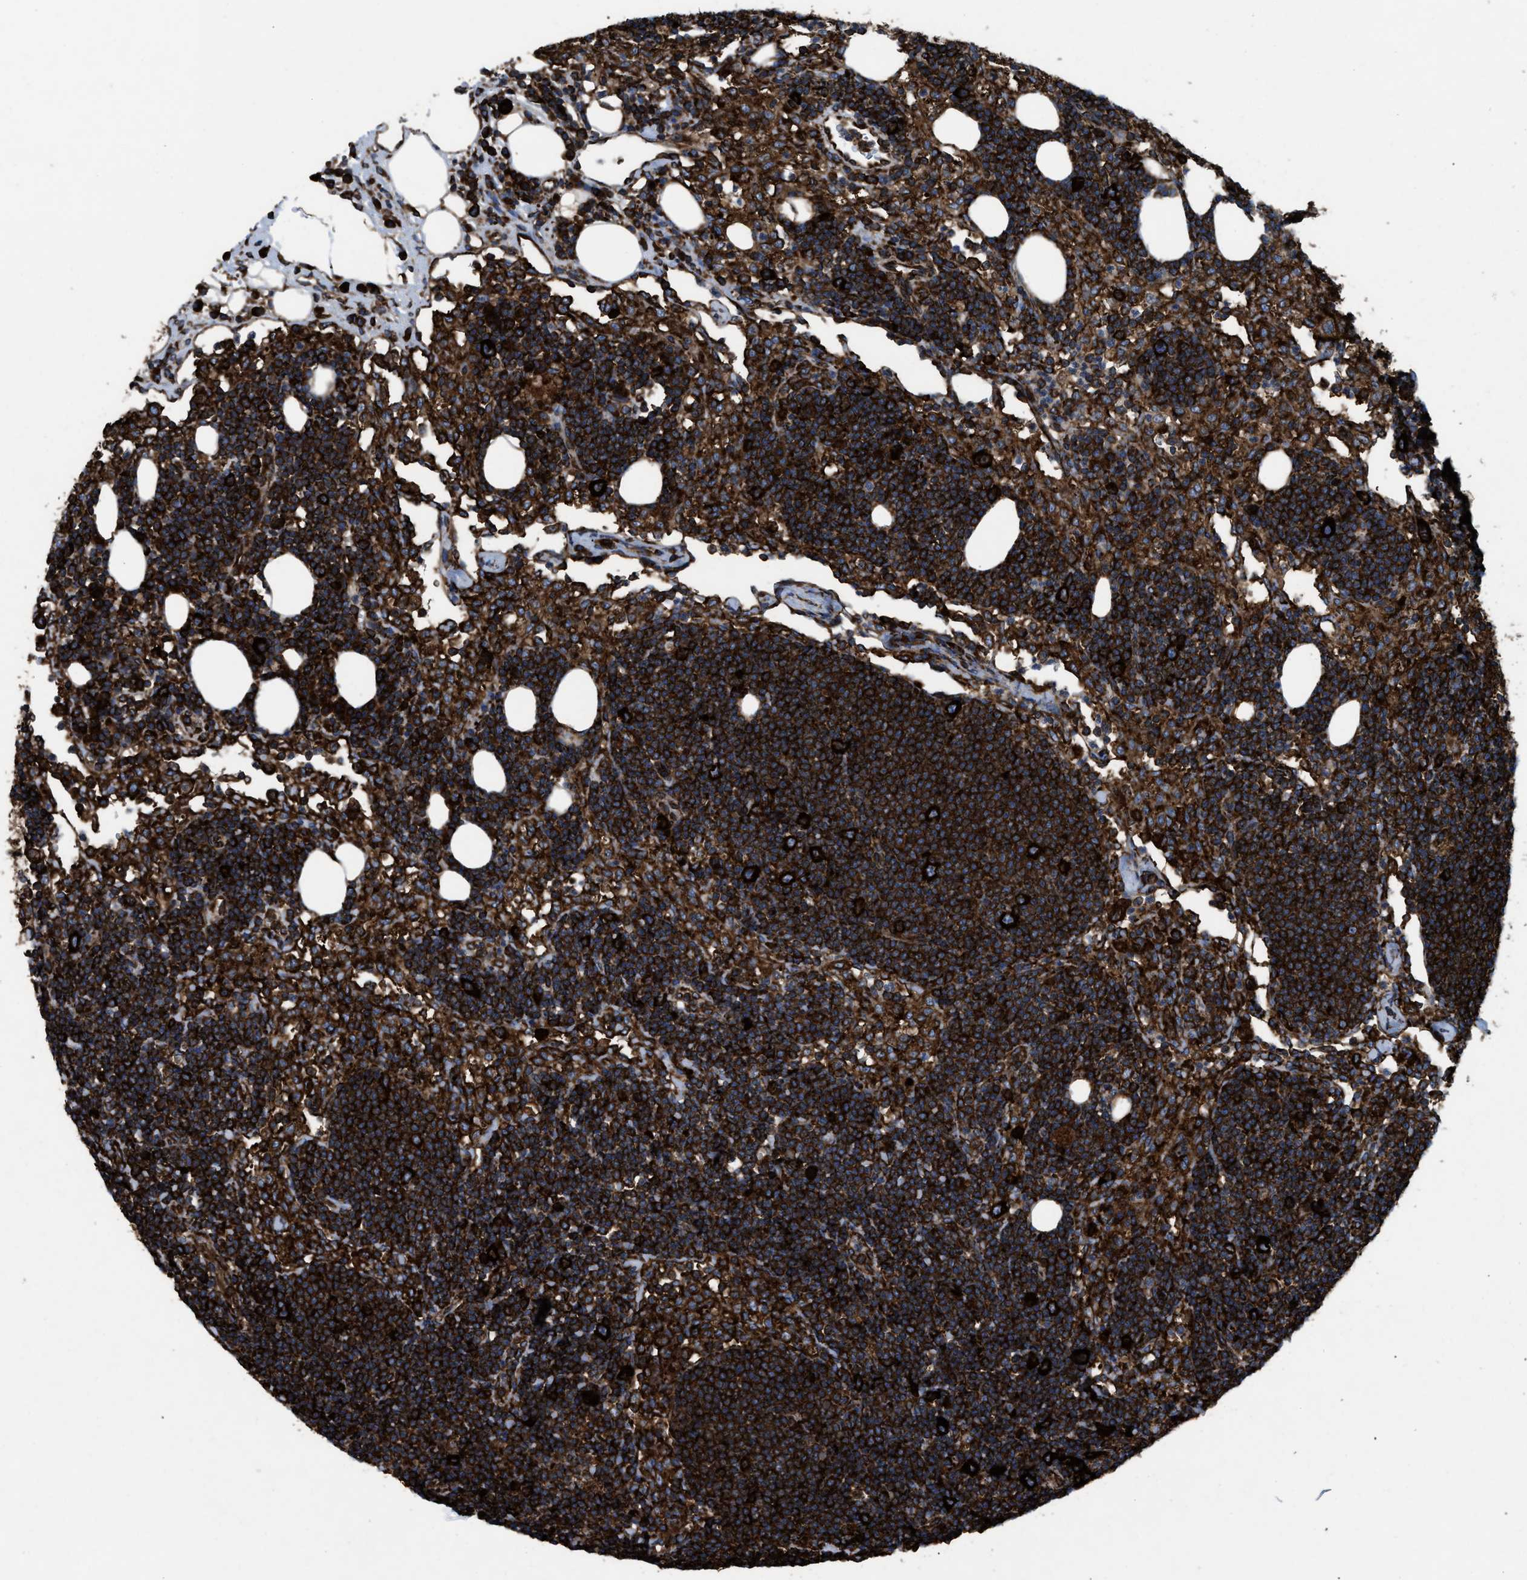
{"staining": {"intensity": "strong", "quantity": ">75%", "location": "cytoplasmic/membranous"}, "tissue": "lymph node", "cell_type": "Germinal center cells", "image_type": "normal", "snomed": [{"axis": "morphology", "description": "Normal tissue, NOS"}, {"axis": "morphology", "description": "Carcinoid, malignant, NOS"}, {"axis": "topography", "description": "Lymph node"}], "caption": "Human lymph node stained for a protein (brown) demonstrates strong cytoplasmic/membranous positive staining in about >75% of germinal center cells.", "gene": "CAPRIN1", "patient": {"sex": "male", "age": 47}}